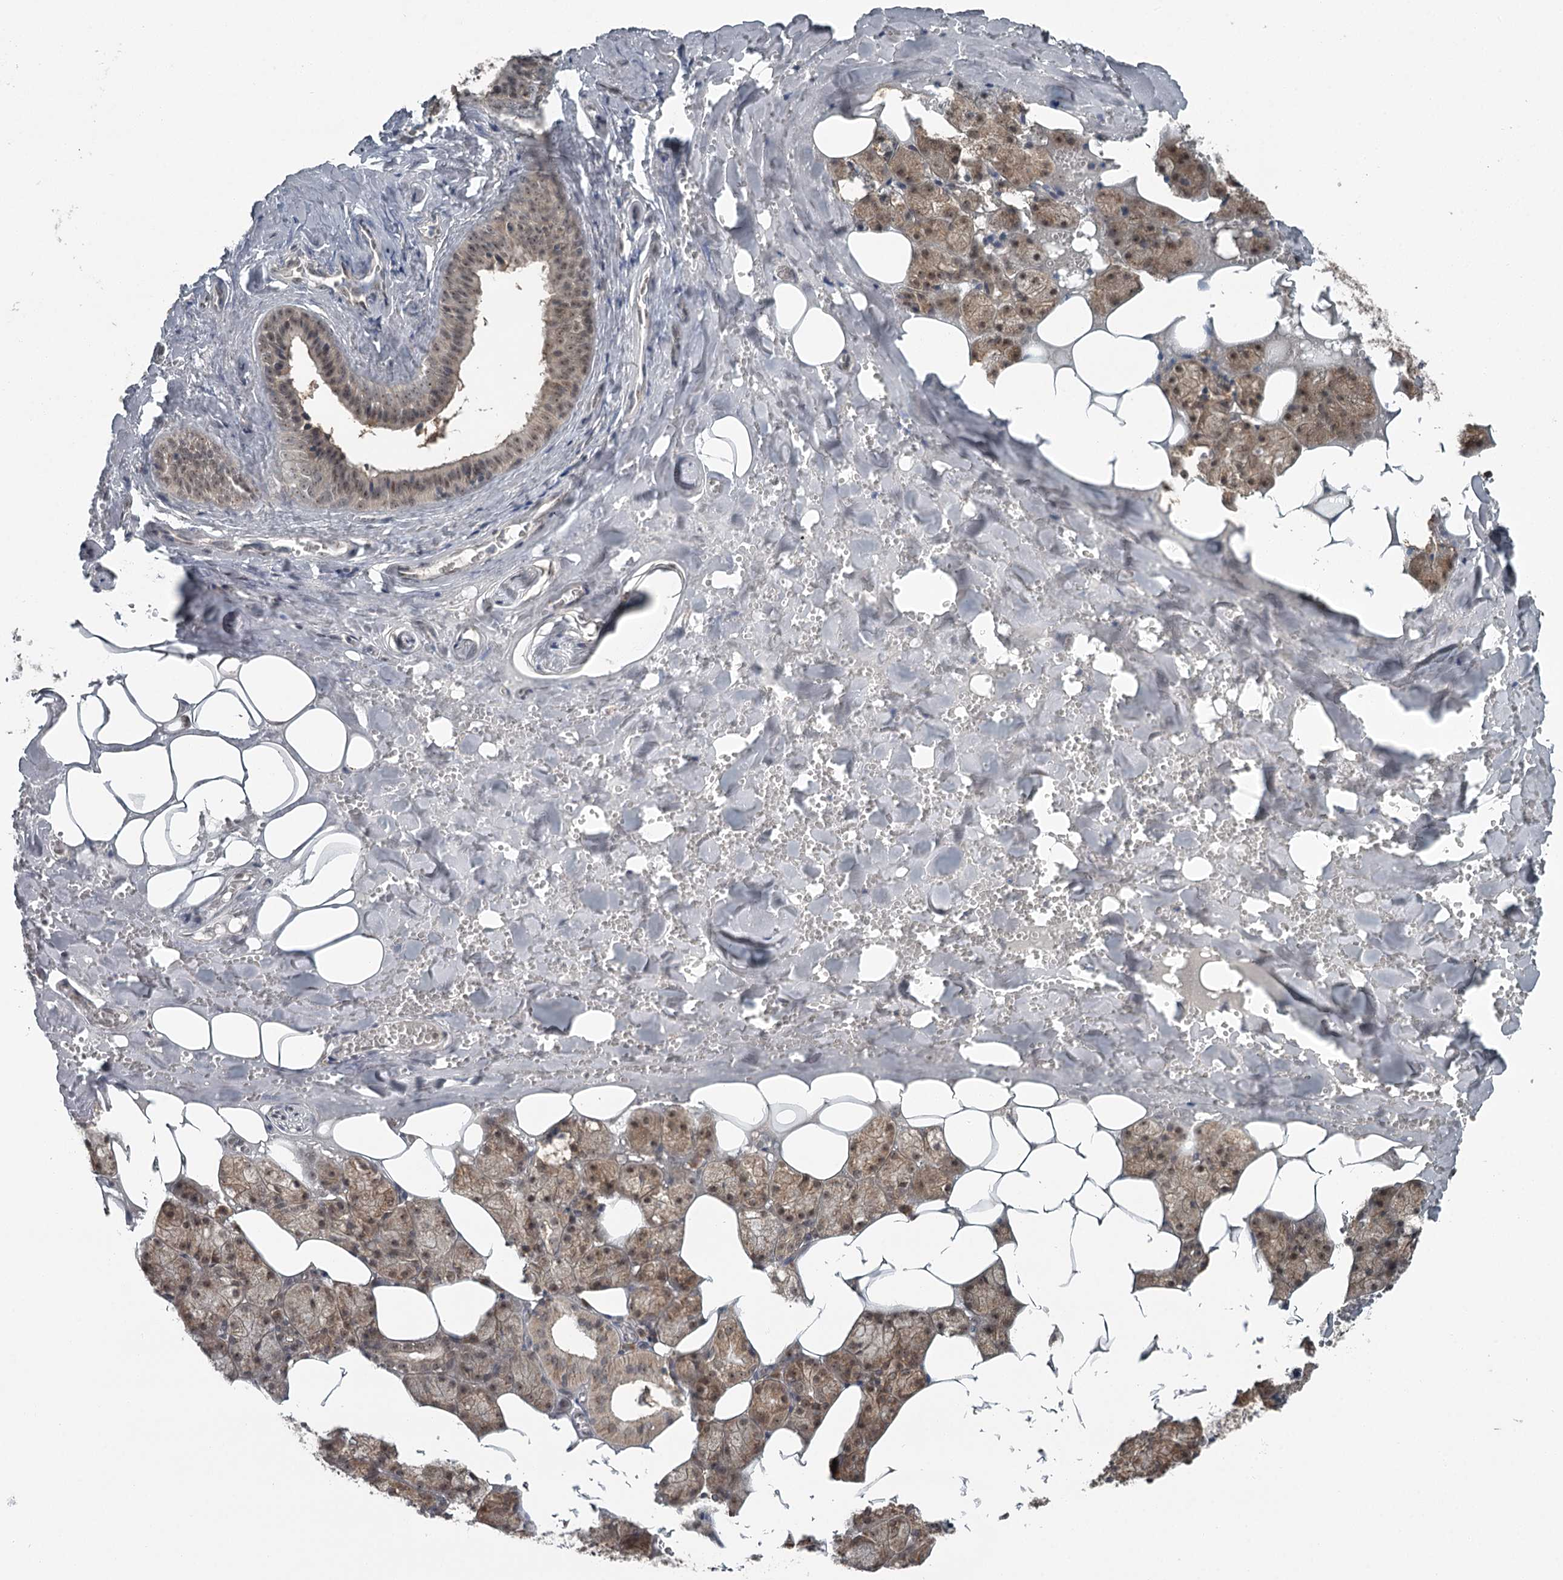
{"staining": {"intensity": "moderate", "quantity": ">75%", "location": "cytoplasmic/membranous,nuclear"}, "tissue": "salivary gland", "cell_type": "Glandular cells", "image_type": "normal", "snomed": [{"axis": "morphology", "description": "Normal tissue, NOS"}, {"axis": "topography", "description": "Salivary gland"}], "caption": "Glandular cells reveal medium levels of moderate cytoplasmic/membranous,nuclear positivity in approximately >75% of cells in benign salivary gland.", "gene": "EXOSC1", "patient": {"sex": "male", "age": 62}}